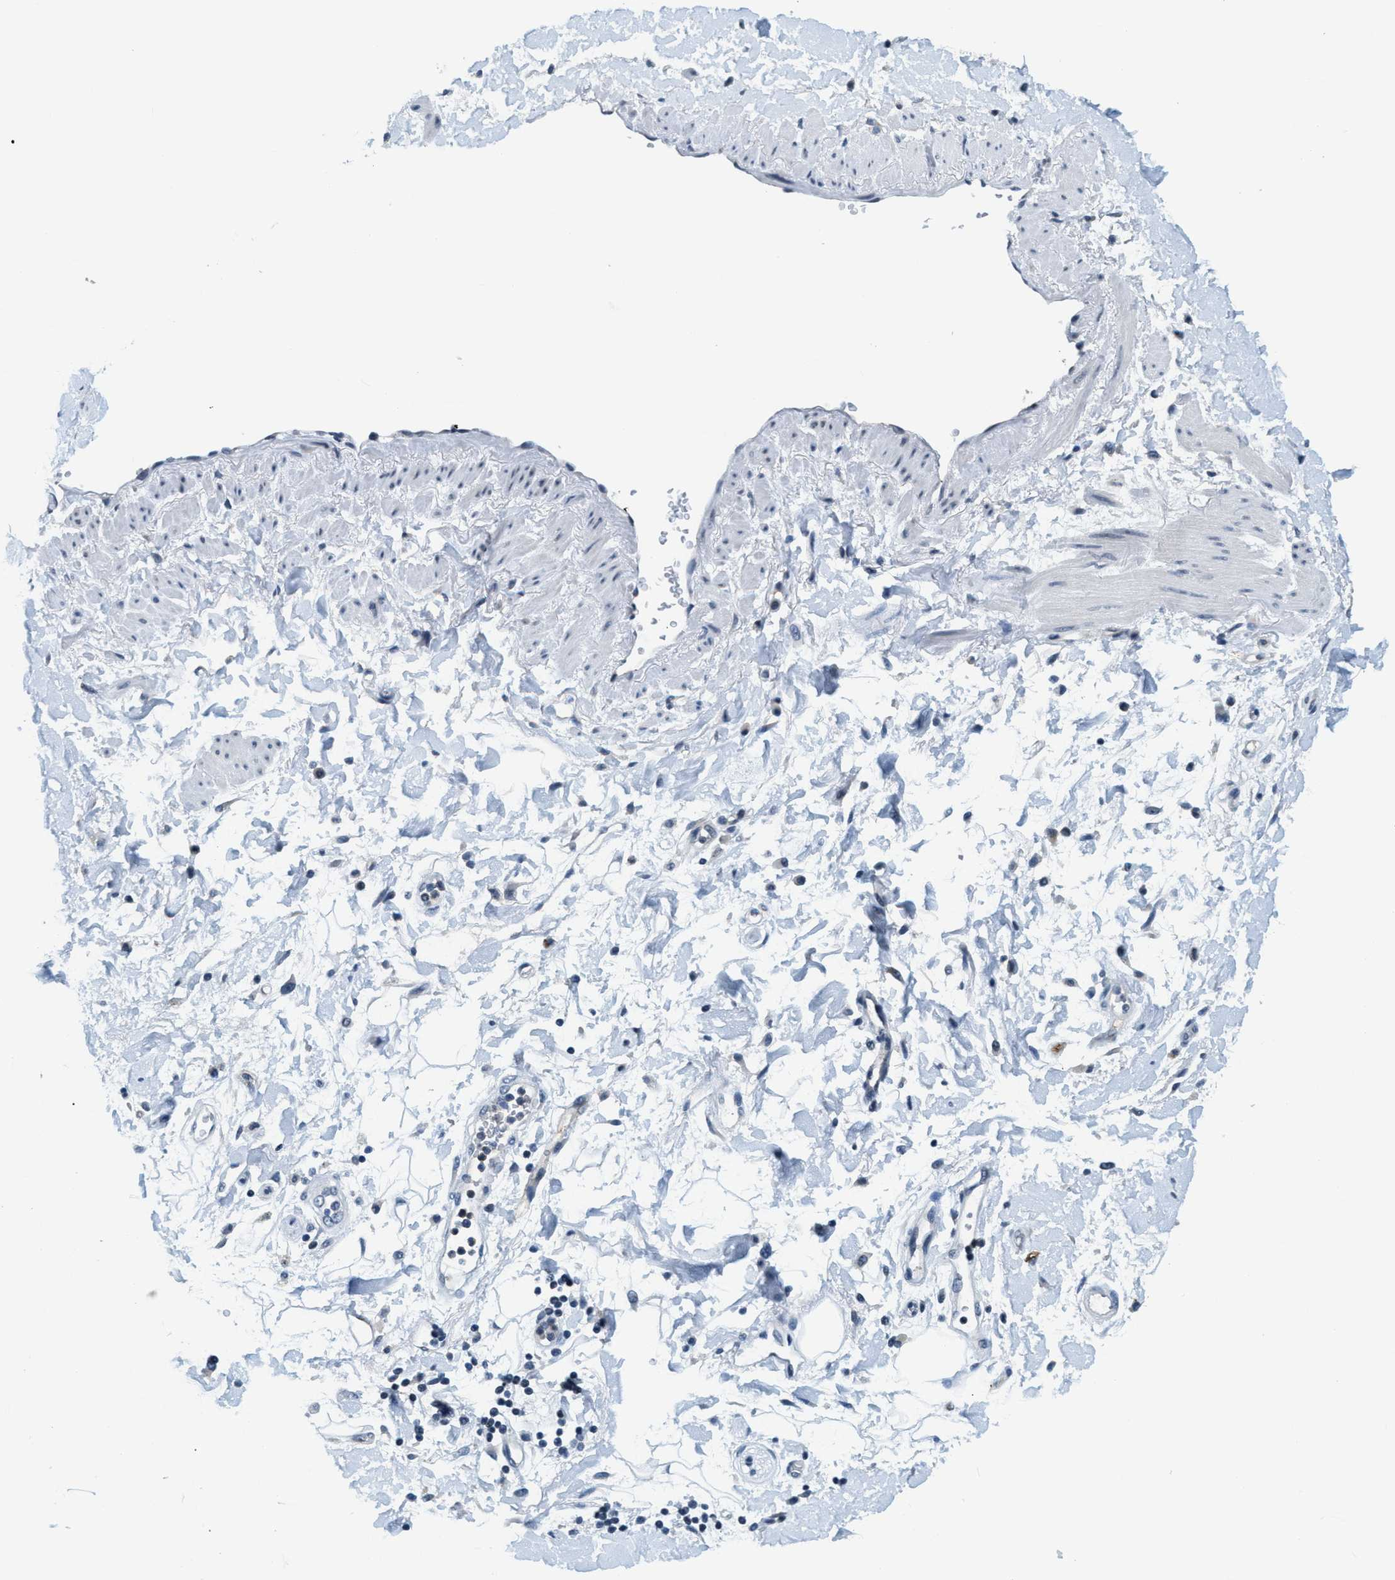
{"staining": {"intensity": "moderate", "quantity": "<25%", "location": "cytoplasmic/membranous"}, "tissue": "adipose tissue", "cell_type": "Adipocytes", "image_type": "normal", "snomed": [{"axis": "morphology", "description": "Normal tissue, NOS"}, {"axis": "morphology", "description": "Adenocarcinoma, NOS"}, {"axis": "topography", "description": "Duodenum"}, {"axis": "topography", "description": "Peripheral nerve tissue"}], "caption": "High-power microscopy captured an immunohistochemistry (IHC) photomicrograph of normal adipose tissue, revealing moderate cytoplasmic/membranous positivity in about <25% of adipocytes. (Brightfield microscopy of DAB IHC at high magnification).", "gene": "CA4", "patient": {"sex": "female", "age": 60}}